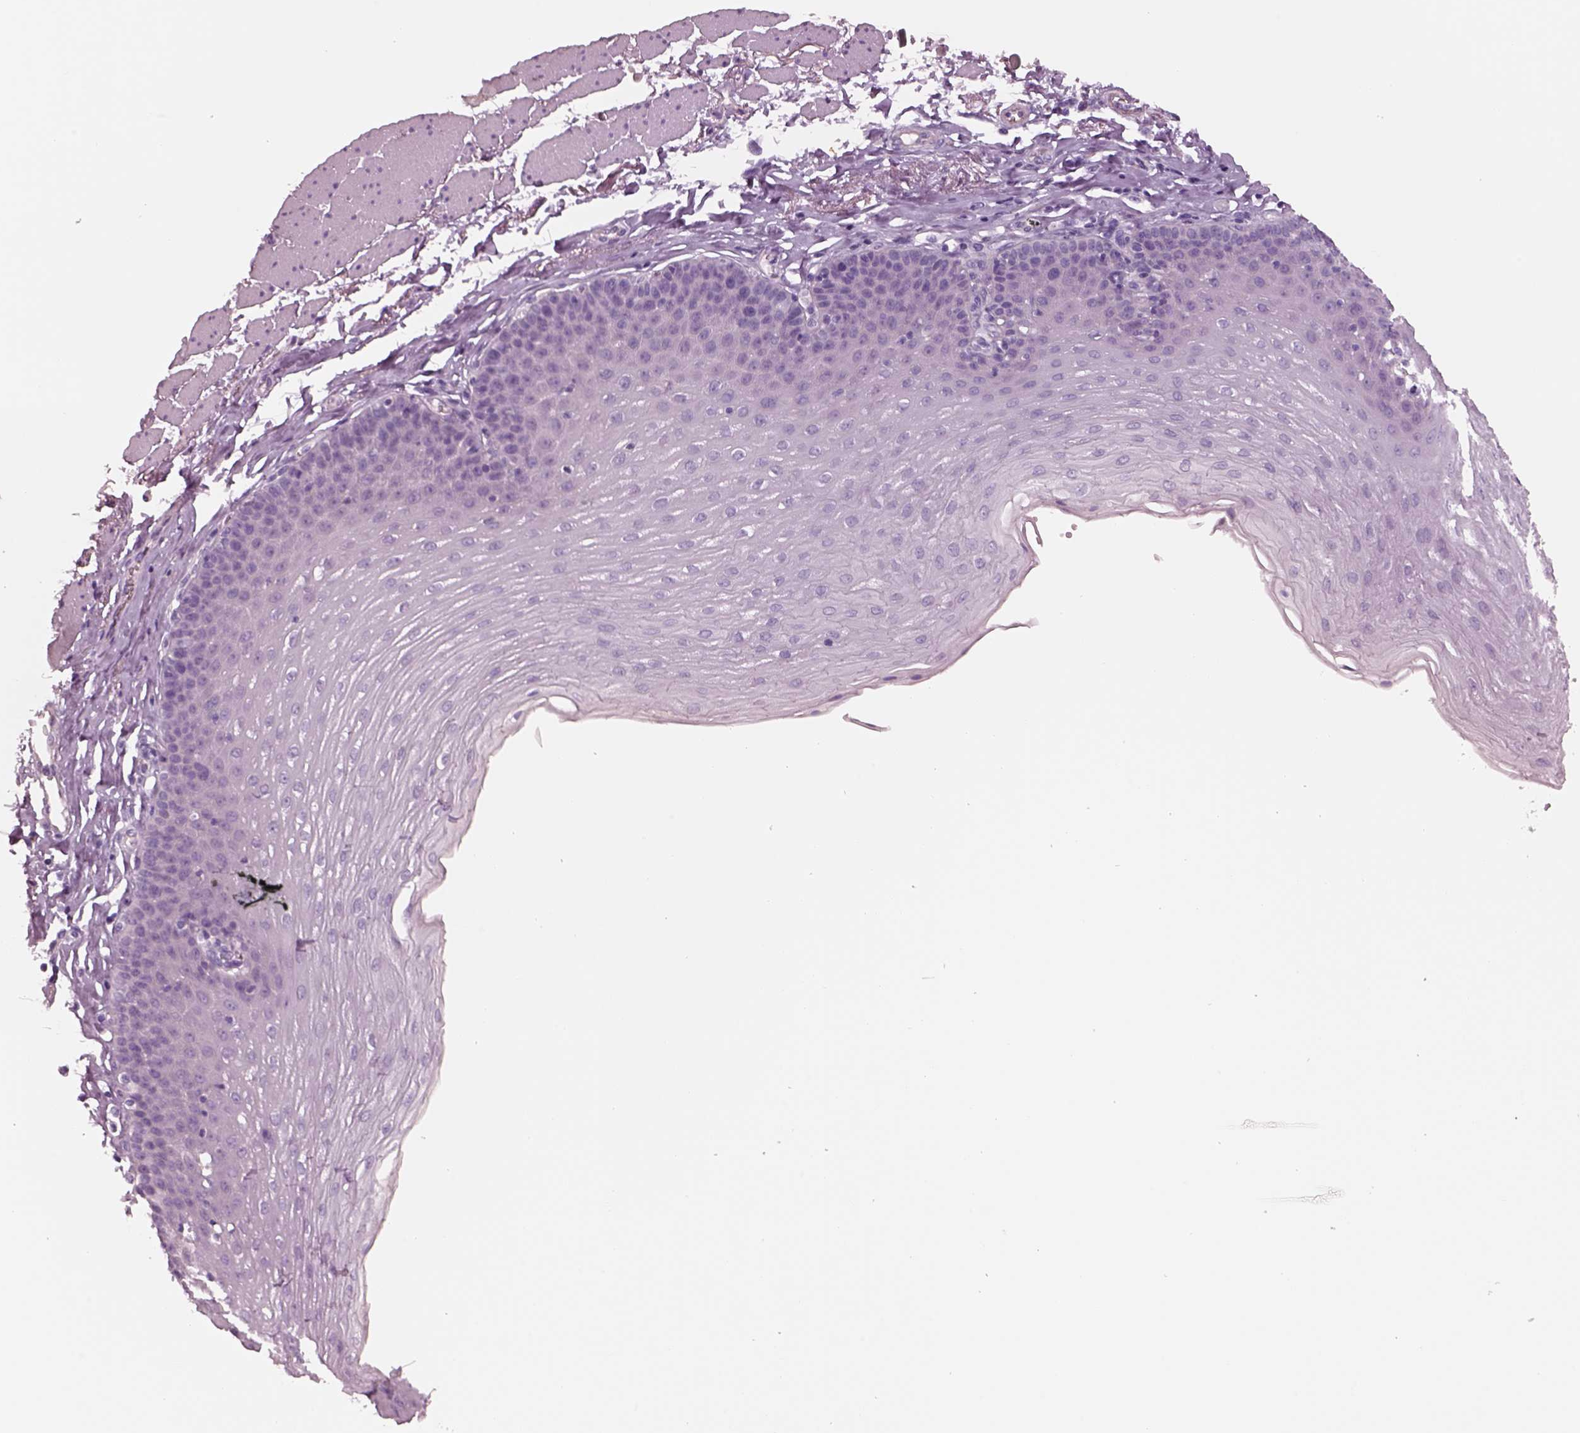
{"staining": {"intensity": "negative", "quantity": "none", "location": "none"}, "tissue": "esophagus", "cell_type": "Squamous epithelial cells", "image_type": "normal", "snomed": [{"axis": "morphology", "description": "Normal tissue, NOS"}, {"axis": "topography", "description": "Esophagus"}], "caption": "DAB immunohistochemical staining of benign esophagus demonstrates no significant staining in squamous epithelial cells.", "gene": "IGLL1", "patient": {"sex": "female", "age": 81}}